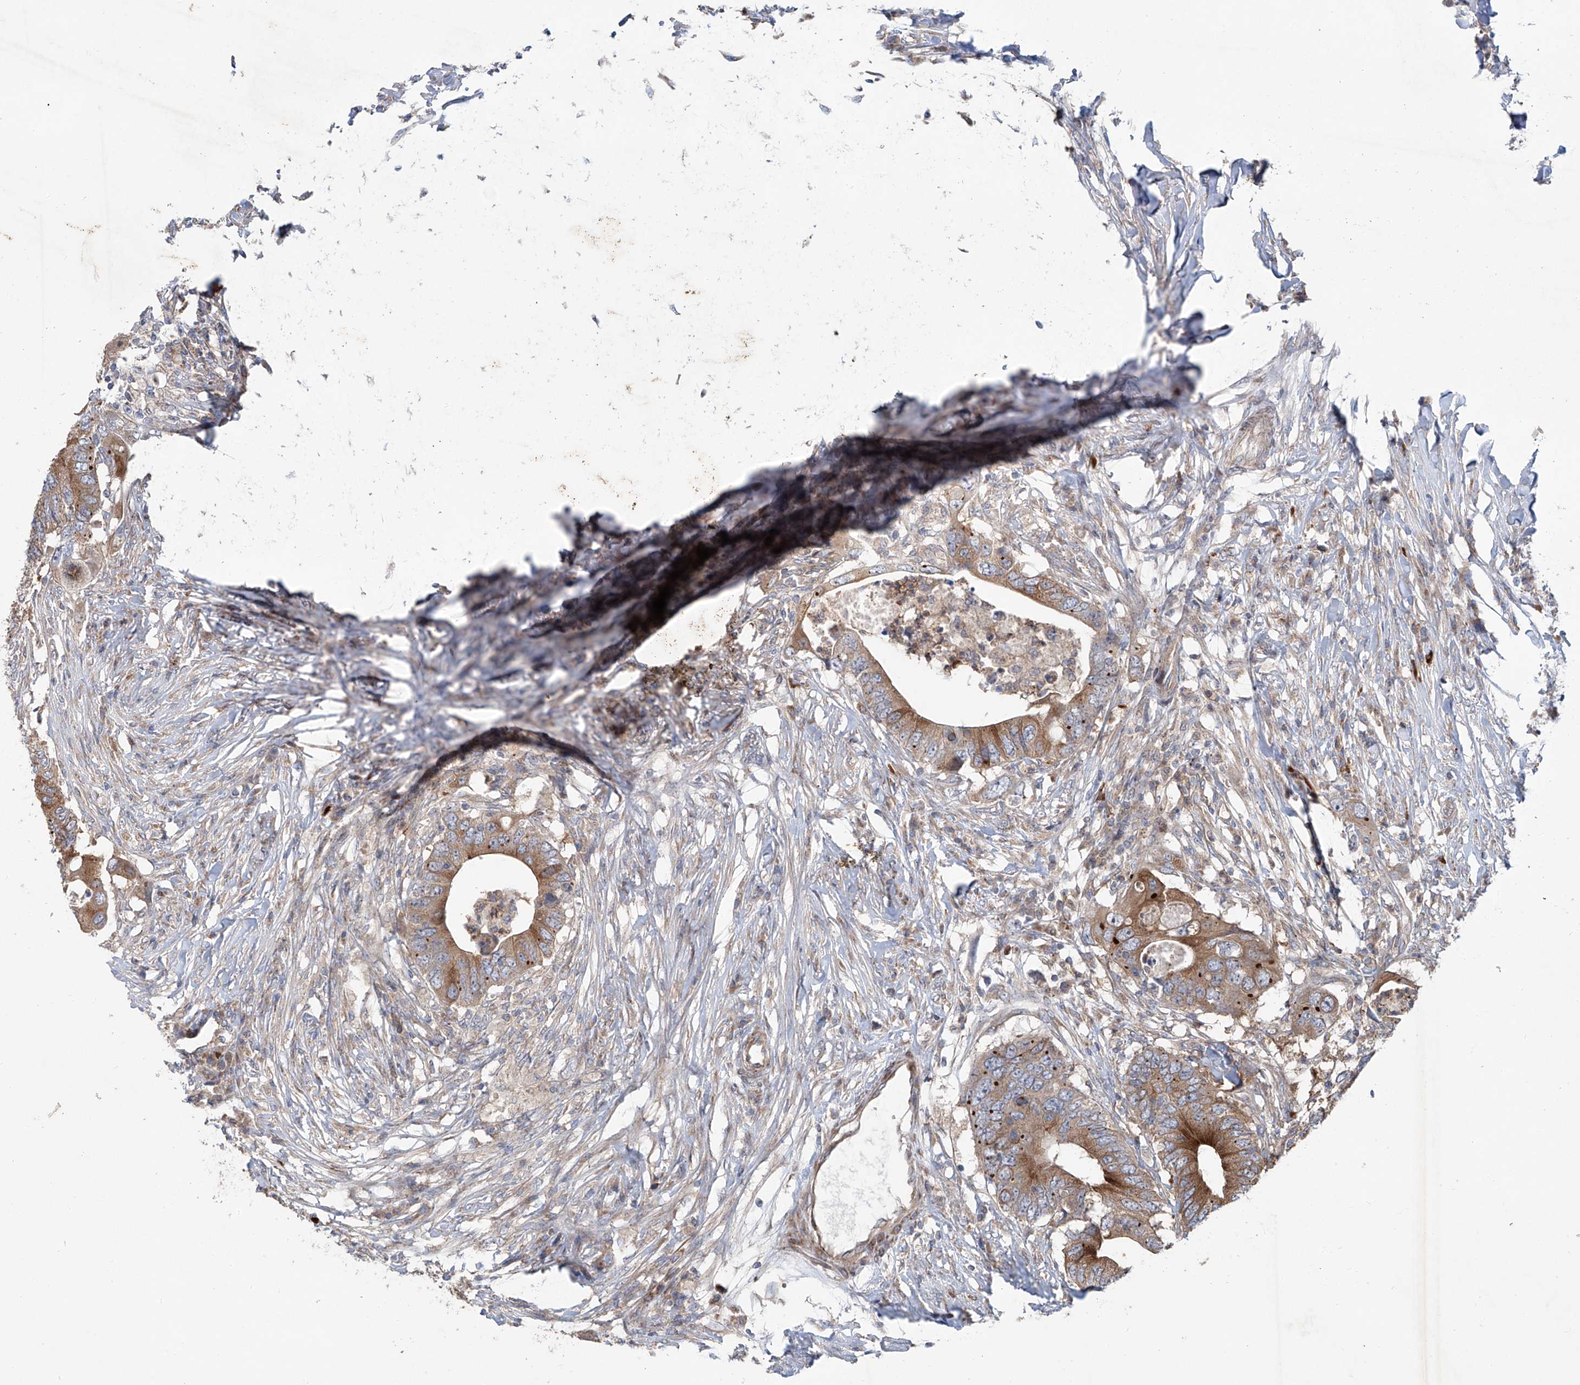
{"staining": {"intensity": "moderate", "quantity": ">75%", "location": "cytoplasmic/membranous"}, "tissue": "colorectal cancer", "cell_type": "Tumor cells", "image_type": "cancer", "snomed": [{"axis": "morphology", "description": "Adenocarcinoma, NOS"}, {"axis": "topography", "description": "Colon"}], "caption": "Immunohistochemistry (IHC) photomicrograph of neoplastic tissue: colorectal cancer stained using IHC reveals medium levels of moderate protein expression localized specifically in the cytoplasmic/membranous of tumor cells, appearing as a cytoplasmic/membranous brown color.", "gene": "KLC4", "patient": {"sex": "male", "age": 71}}